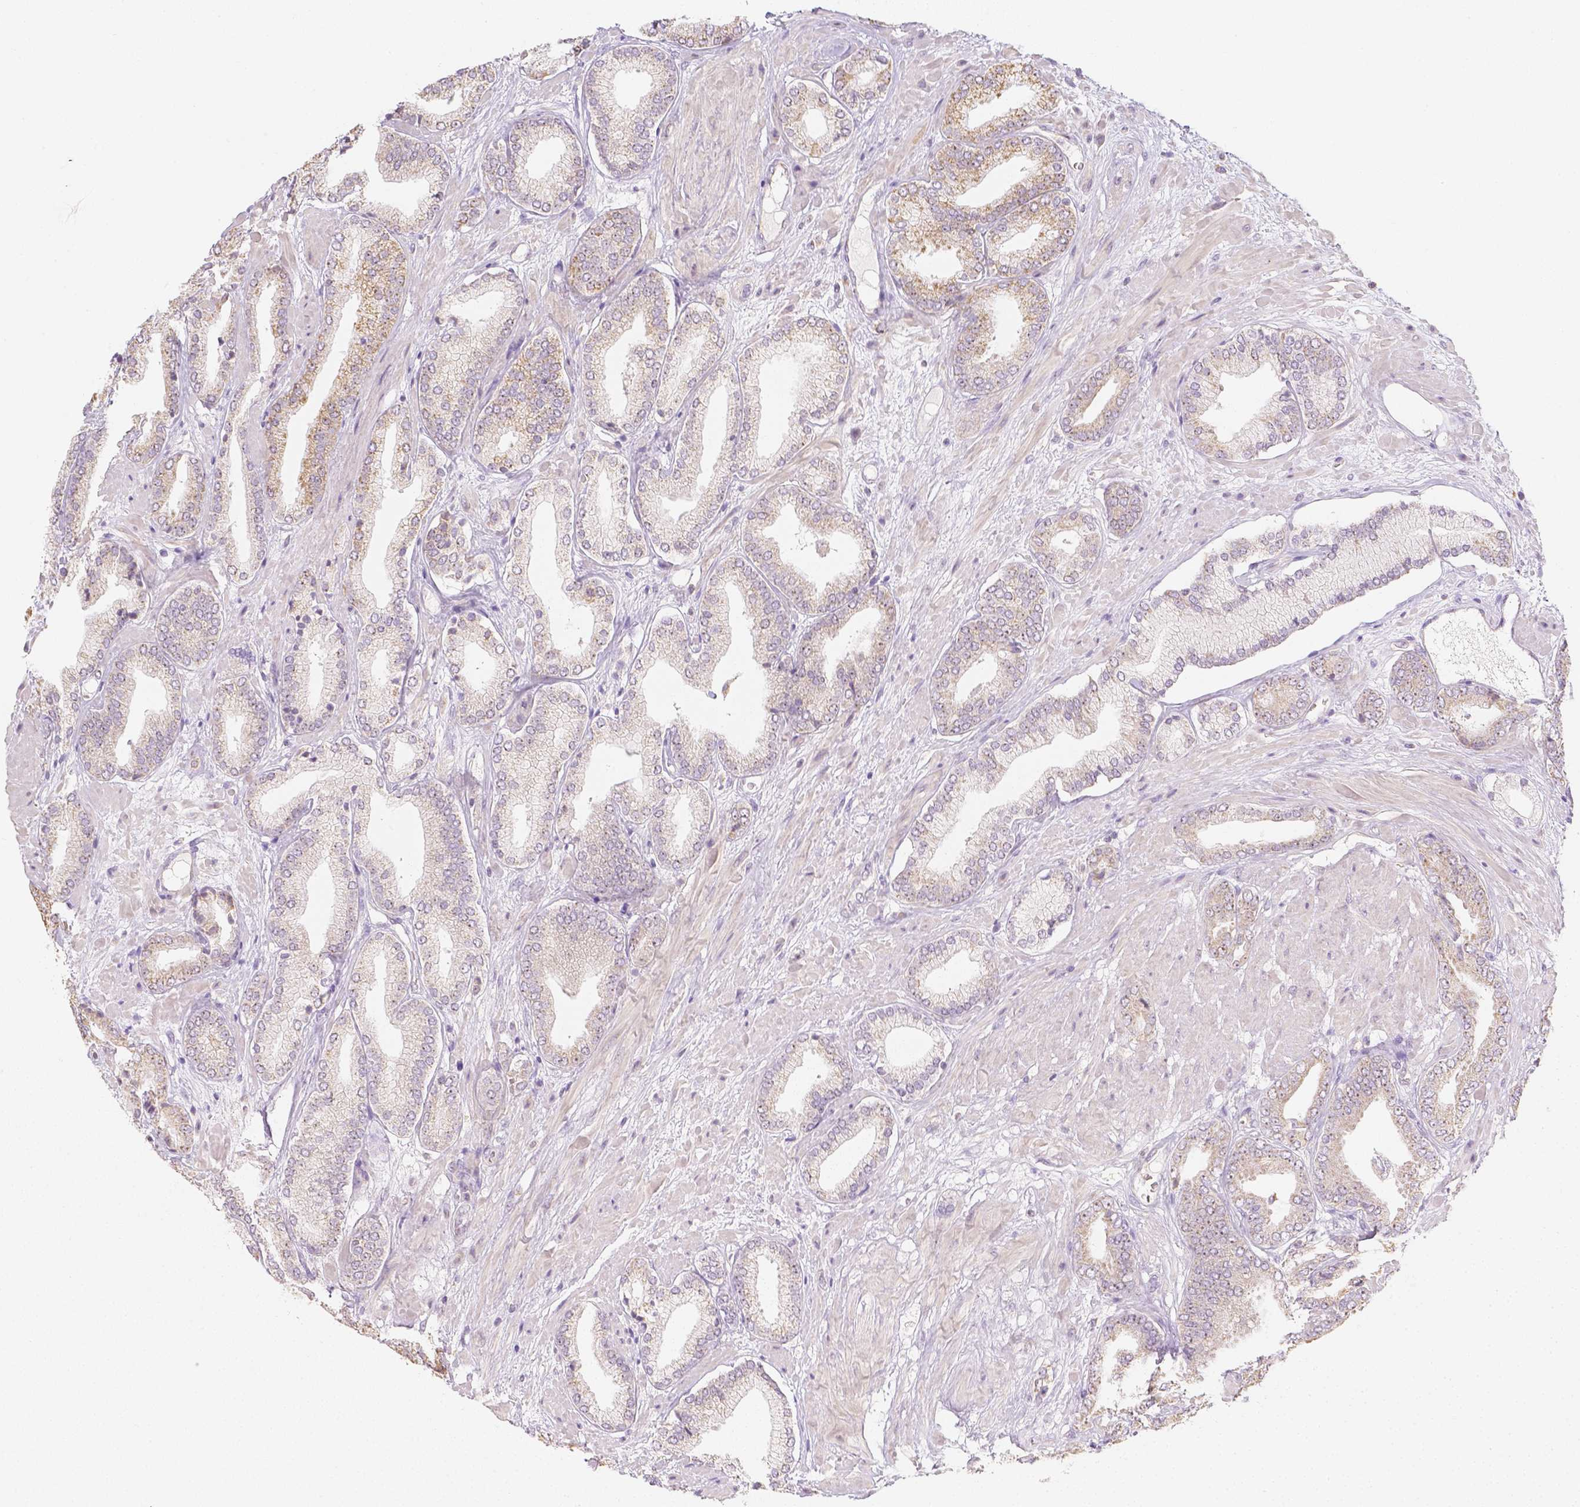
{"staining": {"intensity": "weak", "quantity": ">75%", "location": "cytoplasmic/membranous,nuclear"}, "tissue": "prostate cancer", "cell_type": "Tumor cells", "image_type": "cancer", "snomed": [{"axis": "morphology", "description": "Adenocarcinoma, High grade"}, {"axis": "topography", "description": "Prostate"}], "caption": "IHC photomicrograph of prostate cancer (adenocarcinoma (high-grade)) stained for a protein (brown), which reveals low levels of weak cytoplasmic/membranous and nuclear staining in approximately >75% of tumor cells.", "gene": "NVL", "patient": {"sex": "male", "age": 56}}